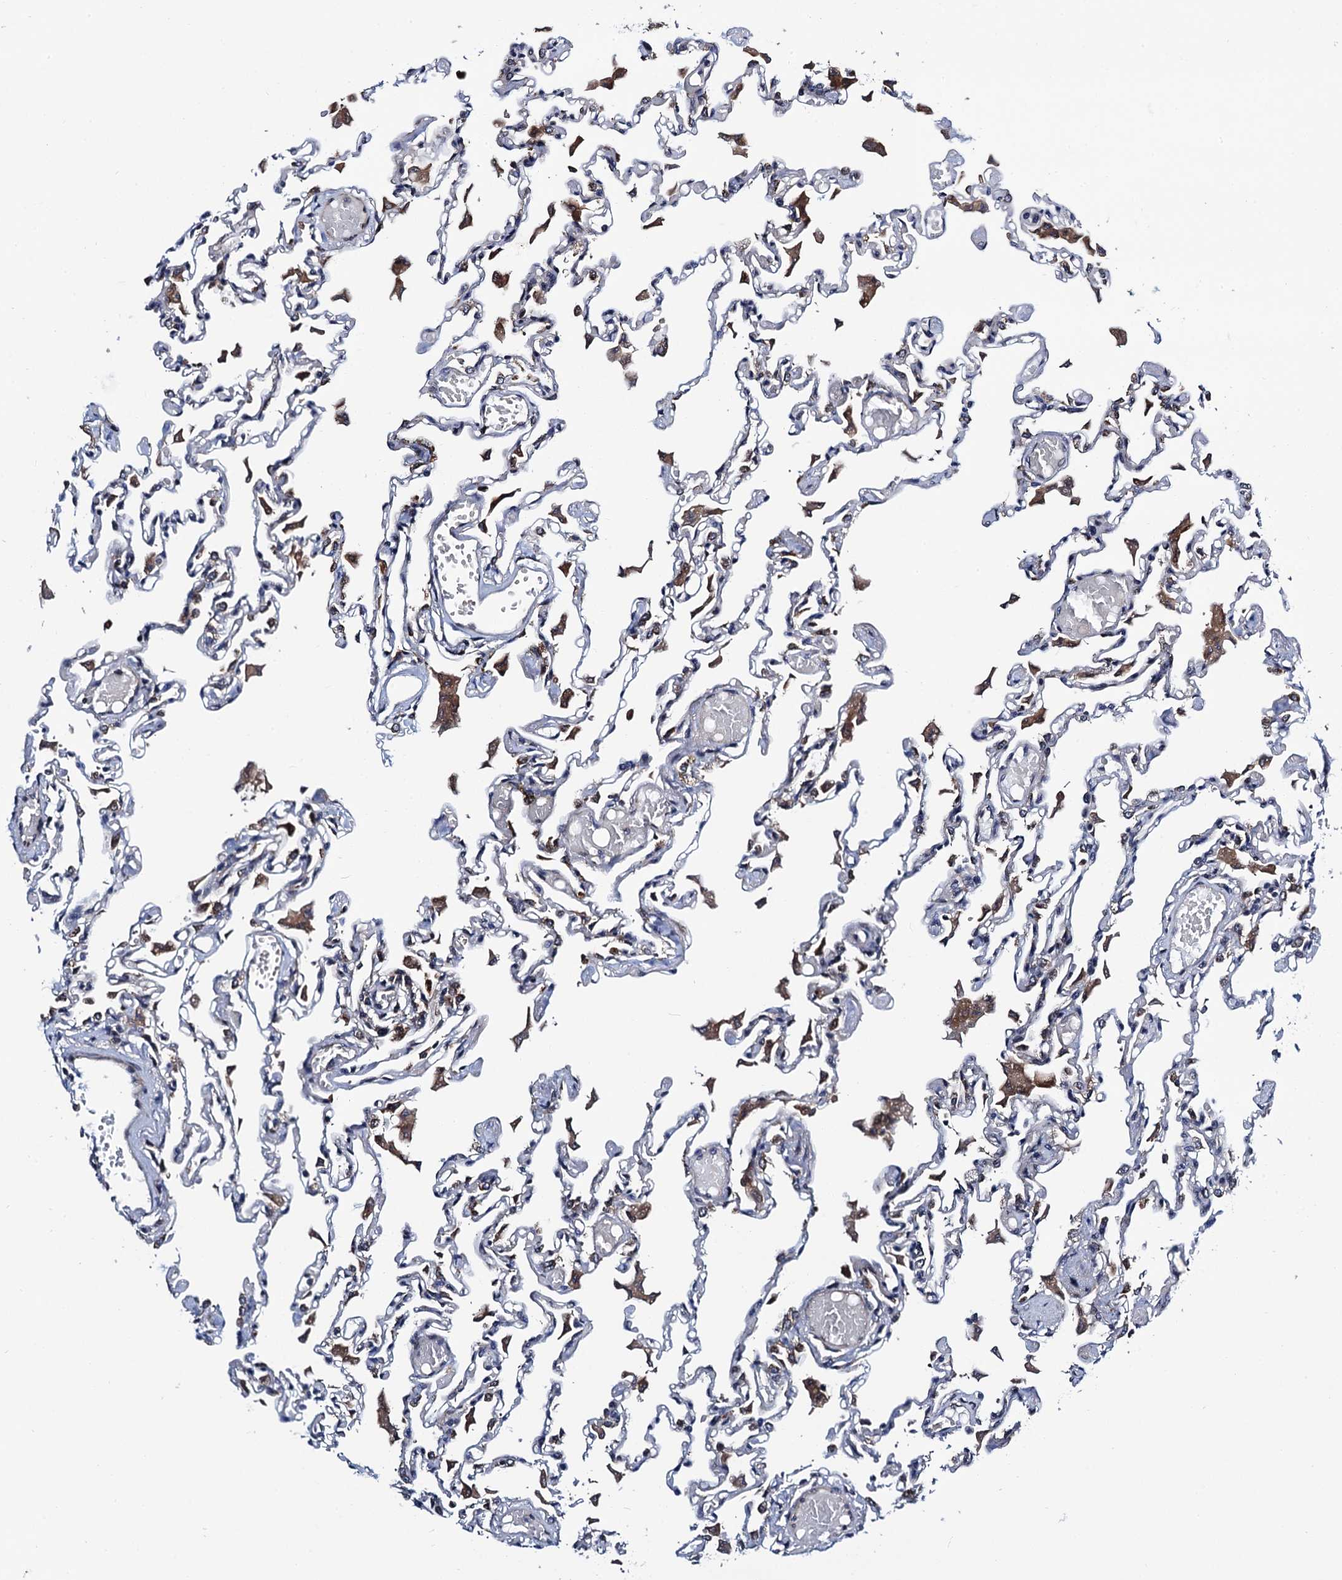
{"staining": {"intensity": "negative", "quantity": "none", "location": "none"}, "tissue": "lung", "cell_type": "Alveolar cells", "image_type": "normal", "snomed": [{"axis": "morphology", "description": "Normal tissue, NOS"}, {"axis": "topography", "description": "Bronchus"}, {"axis": "topography", "description": "Lung"}], "caption": "Immunohistochemistry (IHC) micrograph of unremarkable lung: human lung stained with DAB exhibits no significant protein staining in alveolar cells.", "gene": "NAA16", "patient": {"sex": "female", "age": 49}}